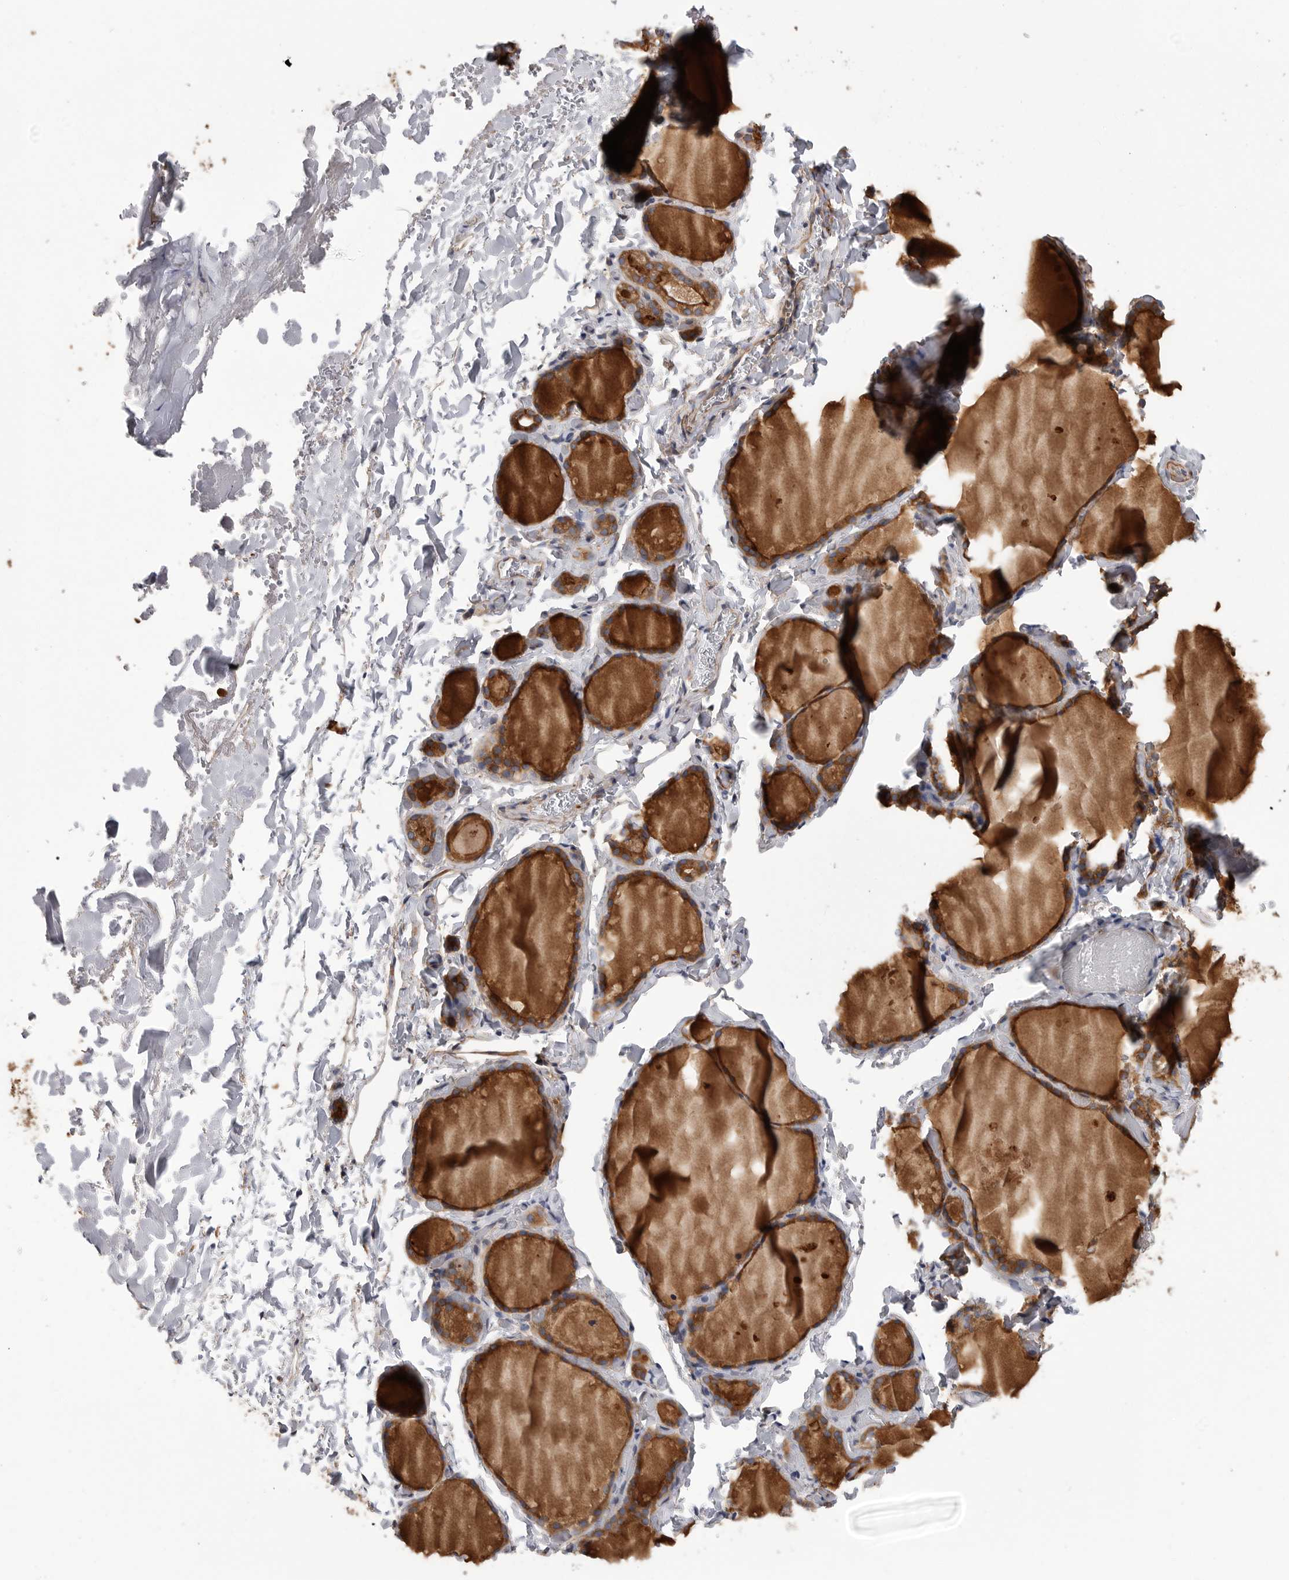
{"staining": {"intensity": "moderate", "quantity": ">75%", "location": "cytoplasmic/membranous"}, "tissue": "thyroid gland", "cell_type": "Glandular cells", "image_type": "normal", "snomed": [{"axis": "morphology", "description": "Normal tissue, NOS"}, {"axis": "topography", "description": "Thyroid gland"}], "caption": "Immunohistochemical staining of benign human thyroid gland exhibits >75% levels of moderate cytoplasmic/membranous protein positivity in about >75% of glandular cells. Nuclei are stained in blue.", "gene": "OXR1", "patient": {"sex": "female", "age": 44}}